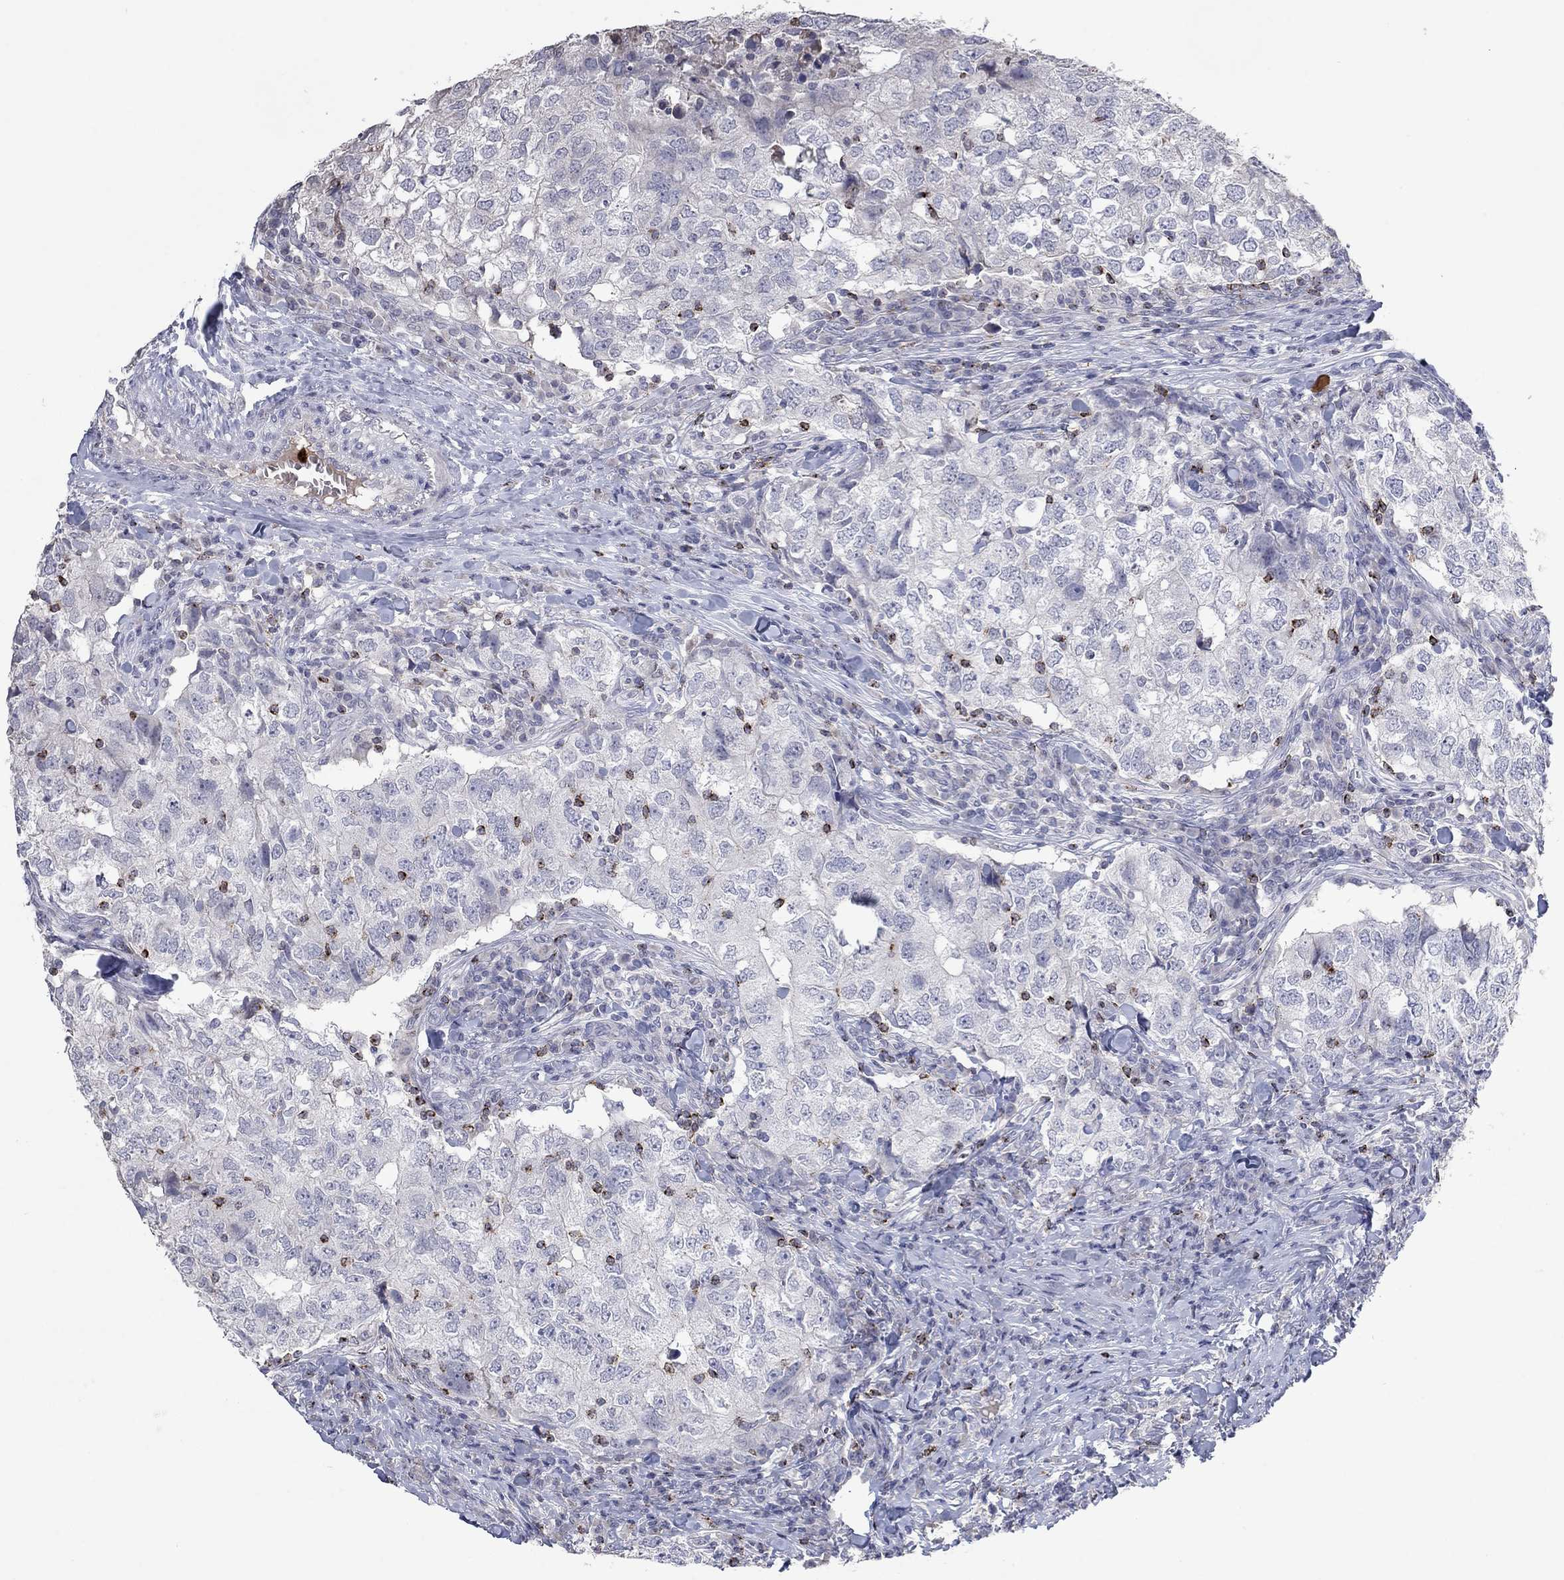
{"staining": {"intensity": "negative", "quantity": "none", "location": "none"}, "tissue": "breast cancer", "cell_type": "Tumor cells", "image_type": "cancer", "snomed": [{"axis": "morphology", "description": "Duct carcinoma"}, {"axis": "topography", "description": "Breast"}], "caption": "An immunohistochemistry micrograph of invasive ductal carcinoma (breast) is shown. There is no staining in tumor cells of invasive ductal carcinoma (breast).", "gene": "CCL5", "patient": {"sex": "female", "age": 30}}